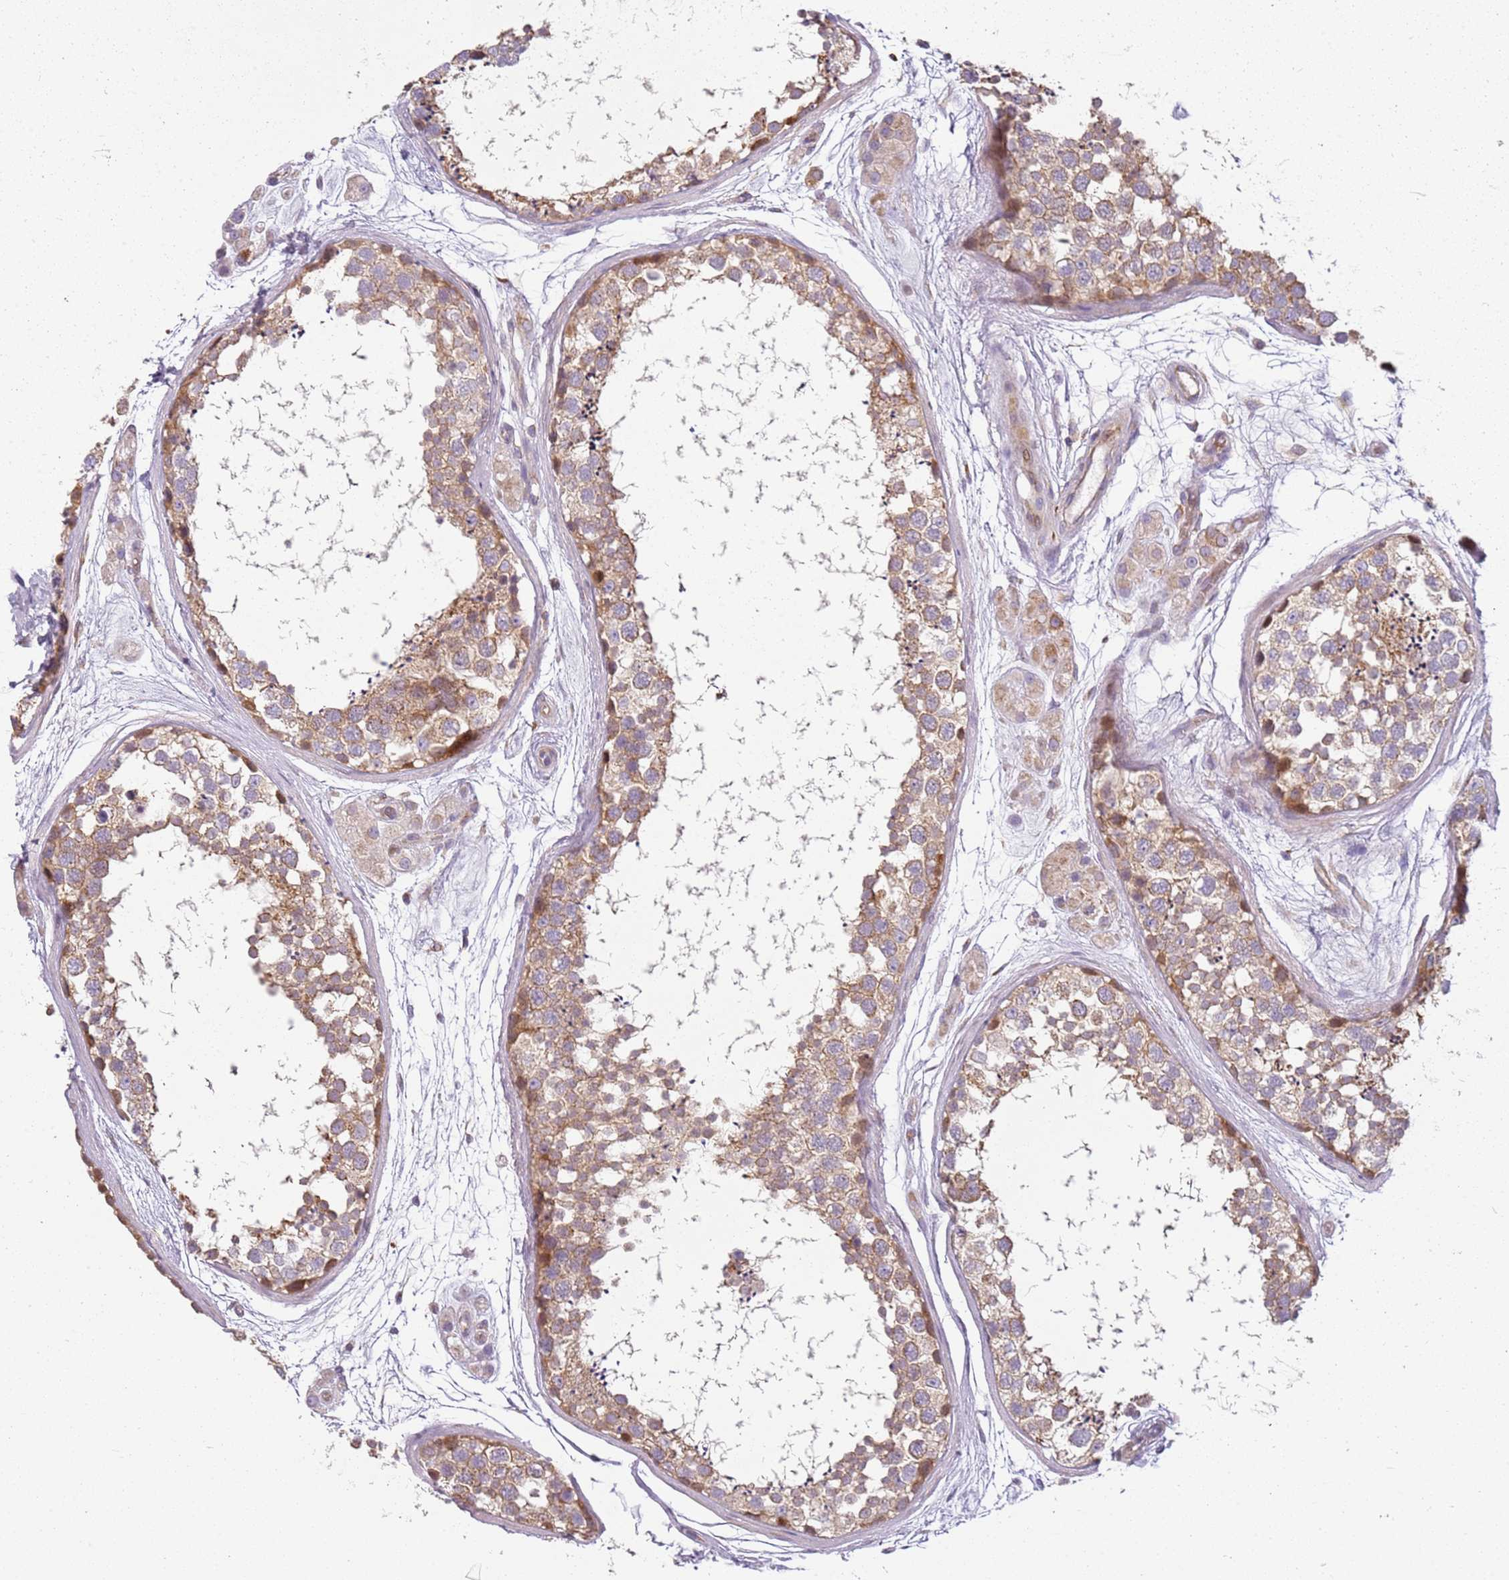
{"staining": {"intensity": "moderate", "quantity": ">75%", "location": "cytoplasmic/membranous,nuclear"}, "tissue": "testis", "cell_type": "Cells in seminiferous ducts", "image_type": "normal", "snomed": [{"axis": "morphology", "description": "Normal tissue, NOS"}, {"axis": "topography", "description": "Testis"}], "caption": "The micrograph shows immunohistochemical staining of normal testis. There is moderate cytoplasmic/membranous,nuclear expression is identified in approximately >75% of cells in seminiferous ducts. The staining is performed using DAB (3,3'-diaminobenzidine) brown chromogen to label protein expression. The nuclei are counter-stained blue using hematoxylin.", "gene": "TMEM200C", "patient": {"sex": "male", "age": 56}}